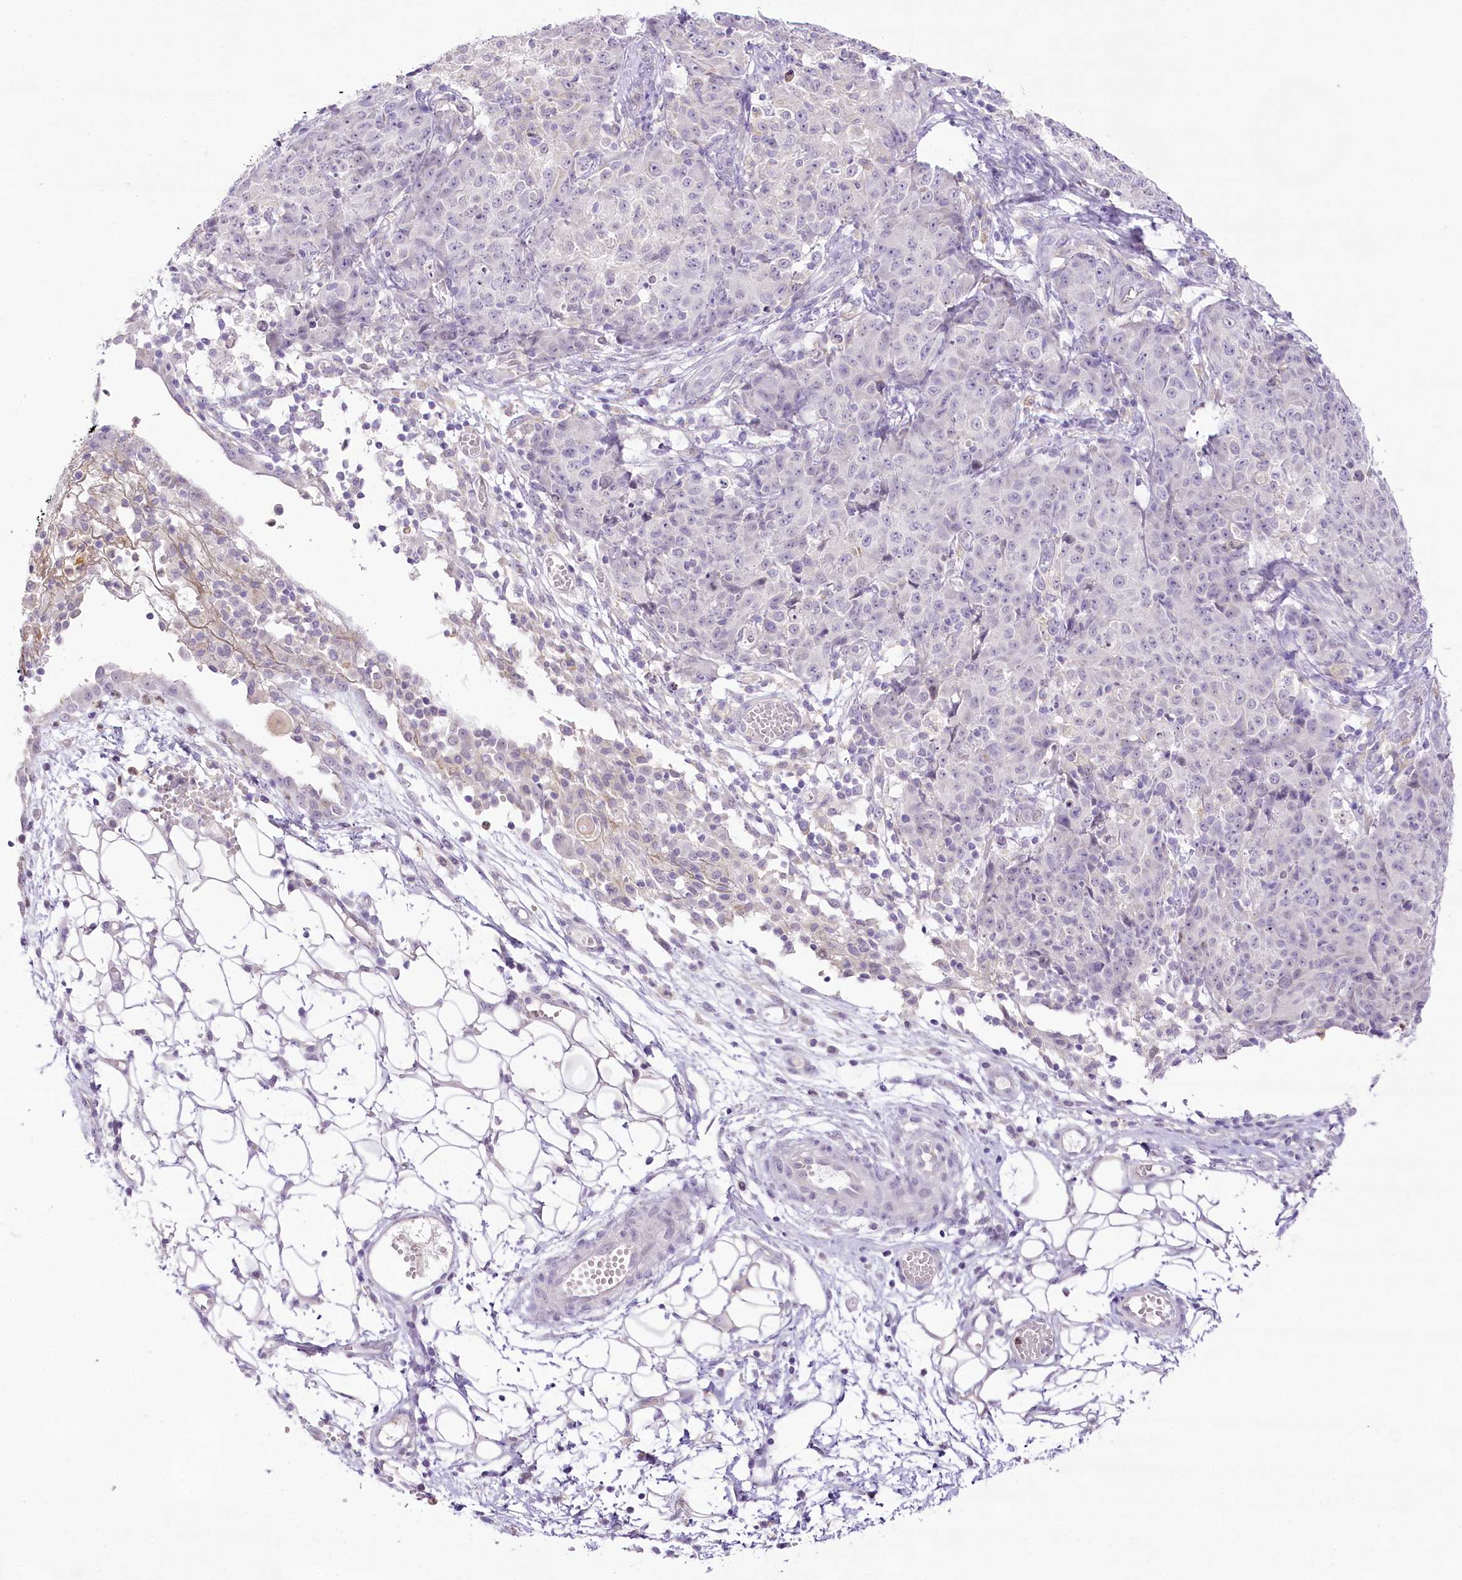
{"staining": {"intensity": "negative", "quantity": "none", "location": "none"}, "tissue": "ovarian cancer", "cell_type": "Tumor cells", "image_type": "cancer", "snomed": [{"axis": "morphology", "description": "Carcinoma, endometroid"}, {"axis": "topography", "description": "Ovary"}], "caption": "Tumor cells are negative for protein expression in human ovarian cancer (endometroid carcinoma). Nuclei are stained in blue.", "gene": "CCDC30", "patient": {"sex": "female", "age": 42}}